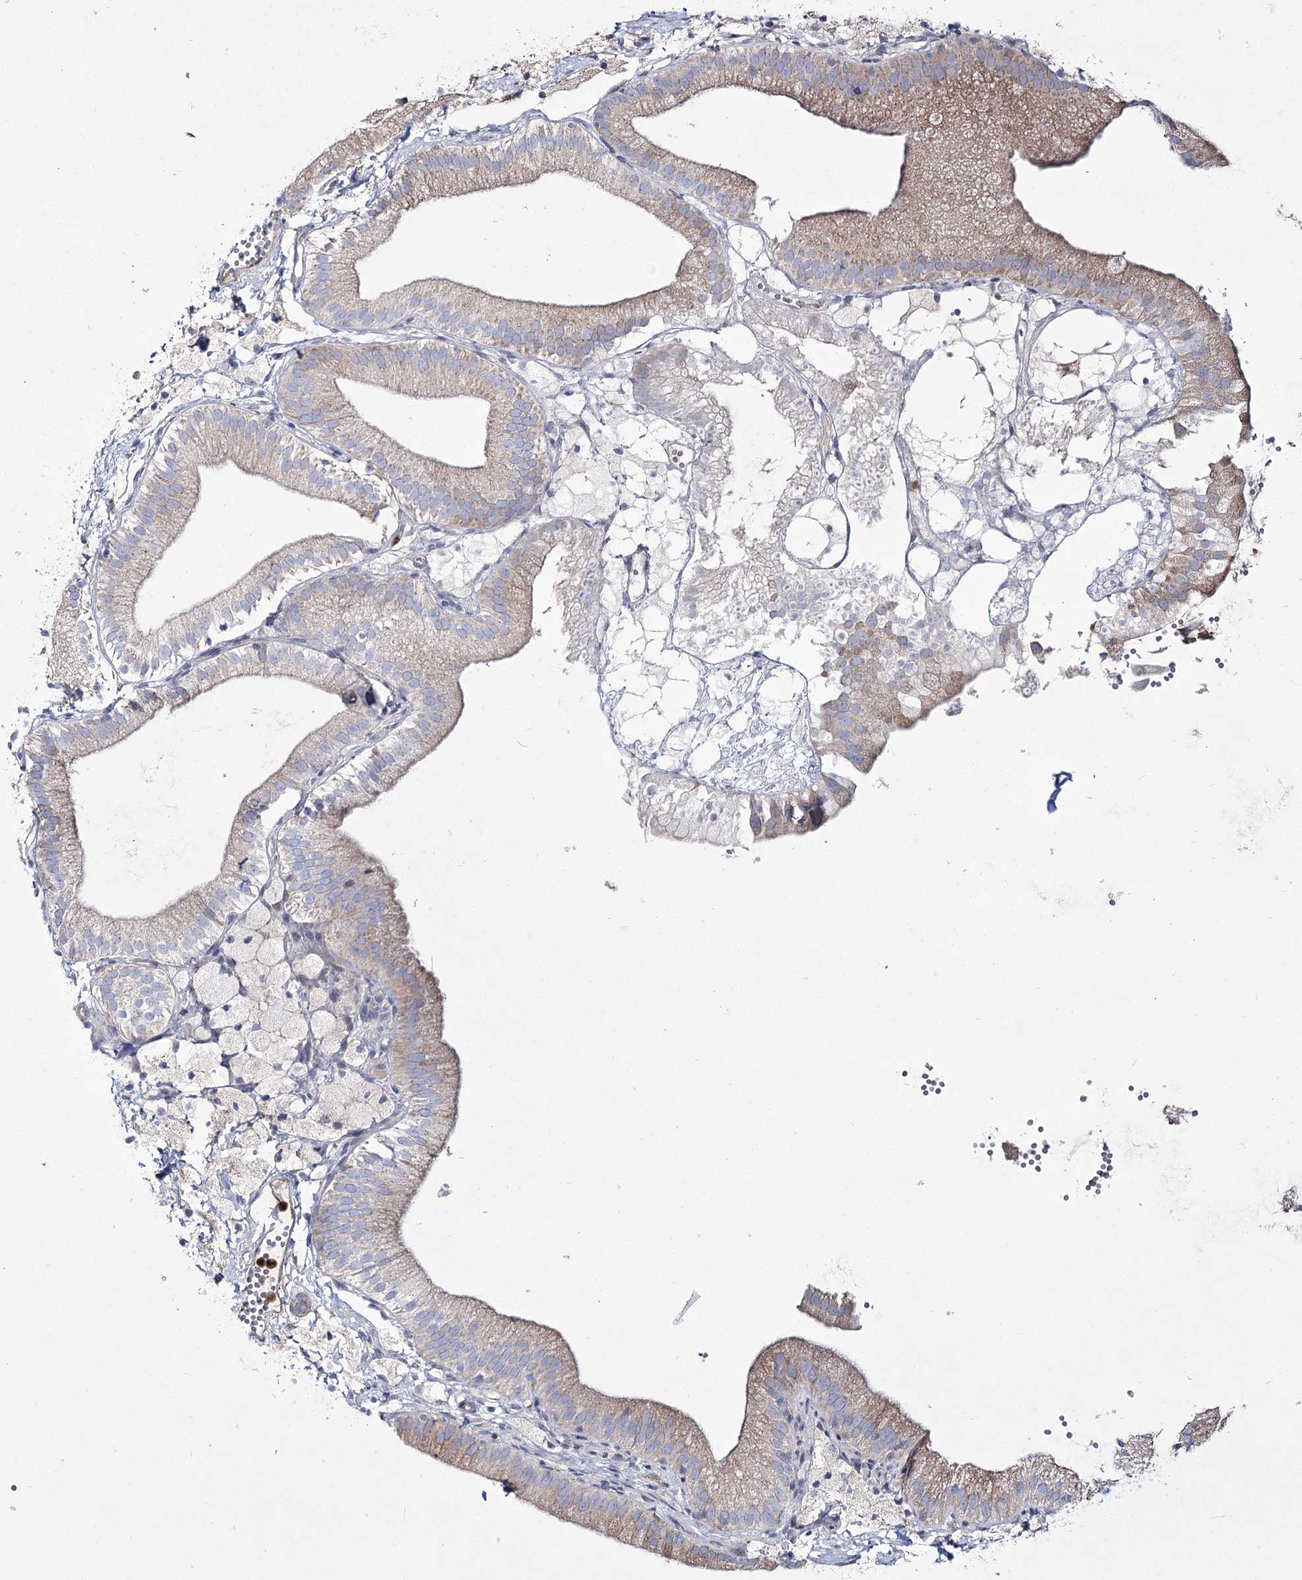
{"staining": {"intensity": "moderate", "quantity": "<25%", "location": "cytoplasmic/membranous"}, "tissue": "gallbladder", "cell_type": "Glandular cells", "image_type": "normal", "snomed": [{"axis": "morphology", "description": "Normal tissue, NOS"}, {"axis": "topography", "description": "Gallbladder"}], "caption": "Gallbladder stained with DAB (3,3'-diaminobenzidine) immunohistochemistry (IHC) demonstrates low levels of moderate cytoplasmic/membranous positivity in approximately <25% of glandular cells.", "gene": "ME3", "patient": {"sex": "male", "age": 55}}